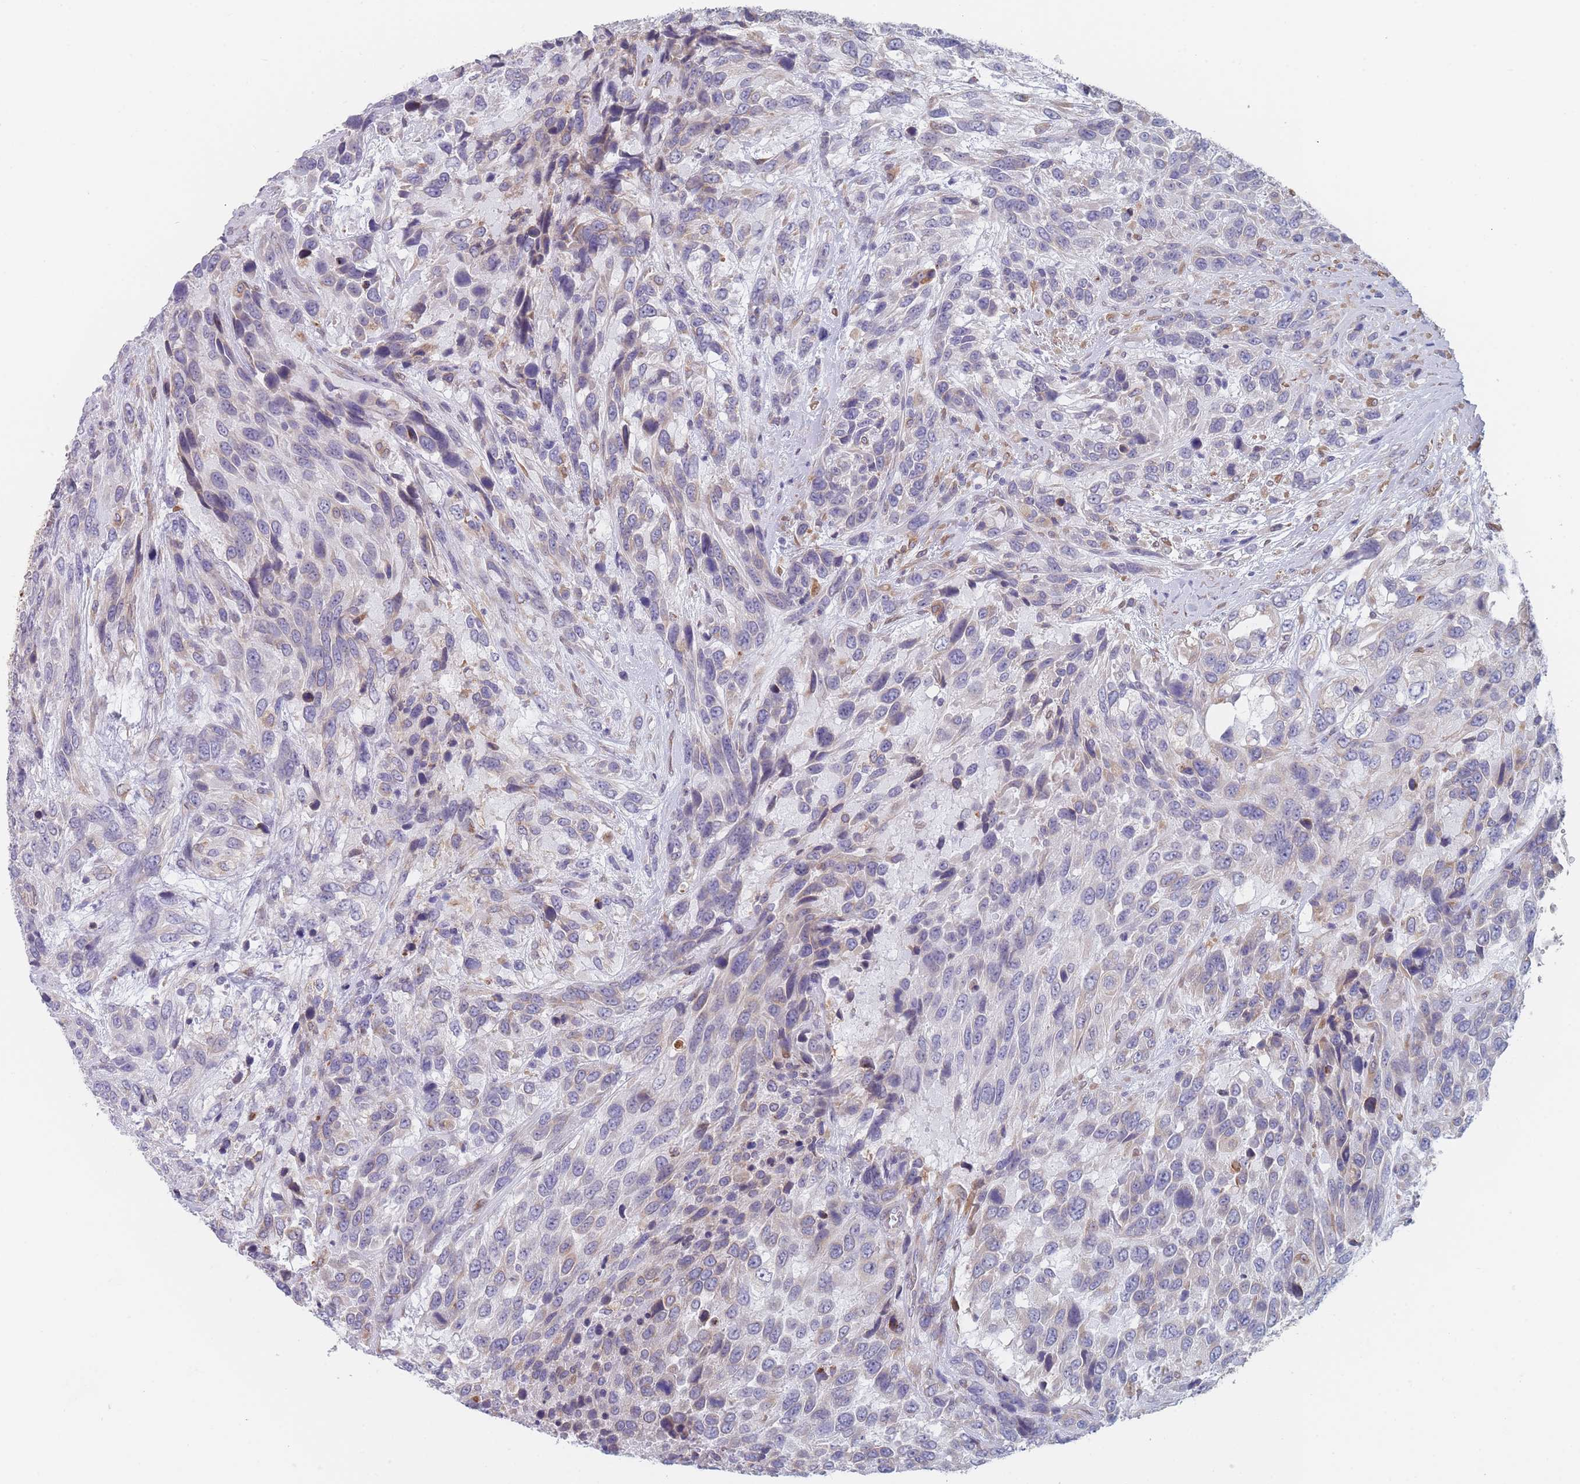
{"staining": {"intensity": "weak", "quantity": "<25%", "location": "cytoplasmic/membranous"}, "tissue": "urothelial cancer", "cell_type": "Tumor cells", "image_type": "cancer", "snomed": [{"axis": "morphology", "description": "Urothelial carcinoma, High grade"}, {"axis": "topography", "description": "Urinary bladder"}], "caption": "High power microscopy image of an immunohistochemistry photomicrograph of urothelial cancer, revealing no significant positivity in tumor cells. (Brightfield microscopy of DAB immunohistochemistry at high magnification).", "gene": "TMED10", "patient": {"sex": "female", "age": 70}}